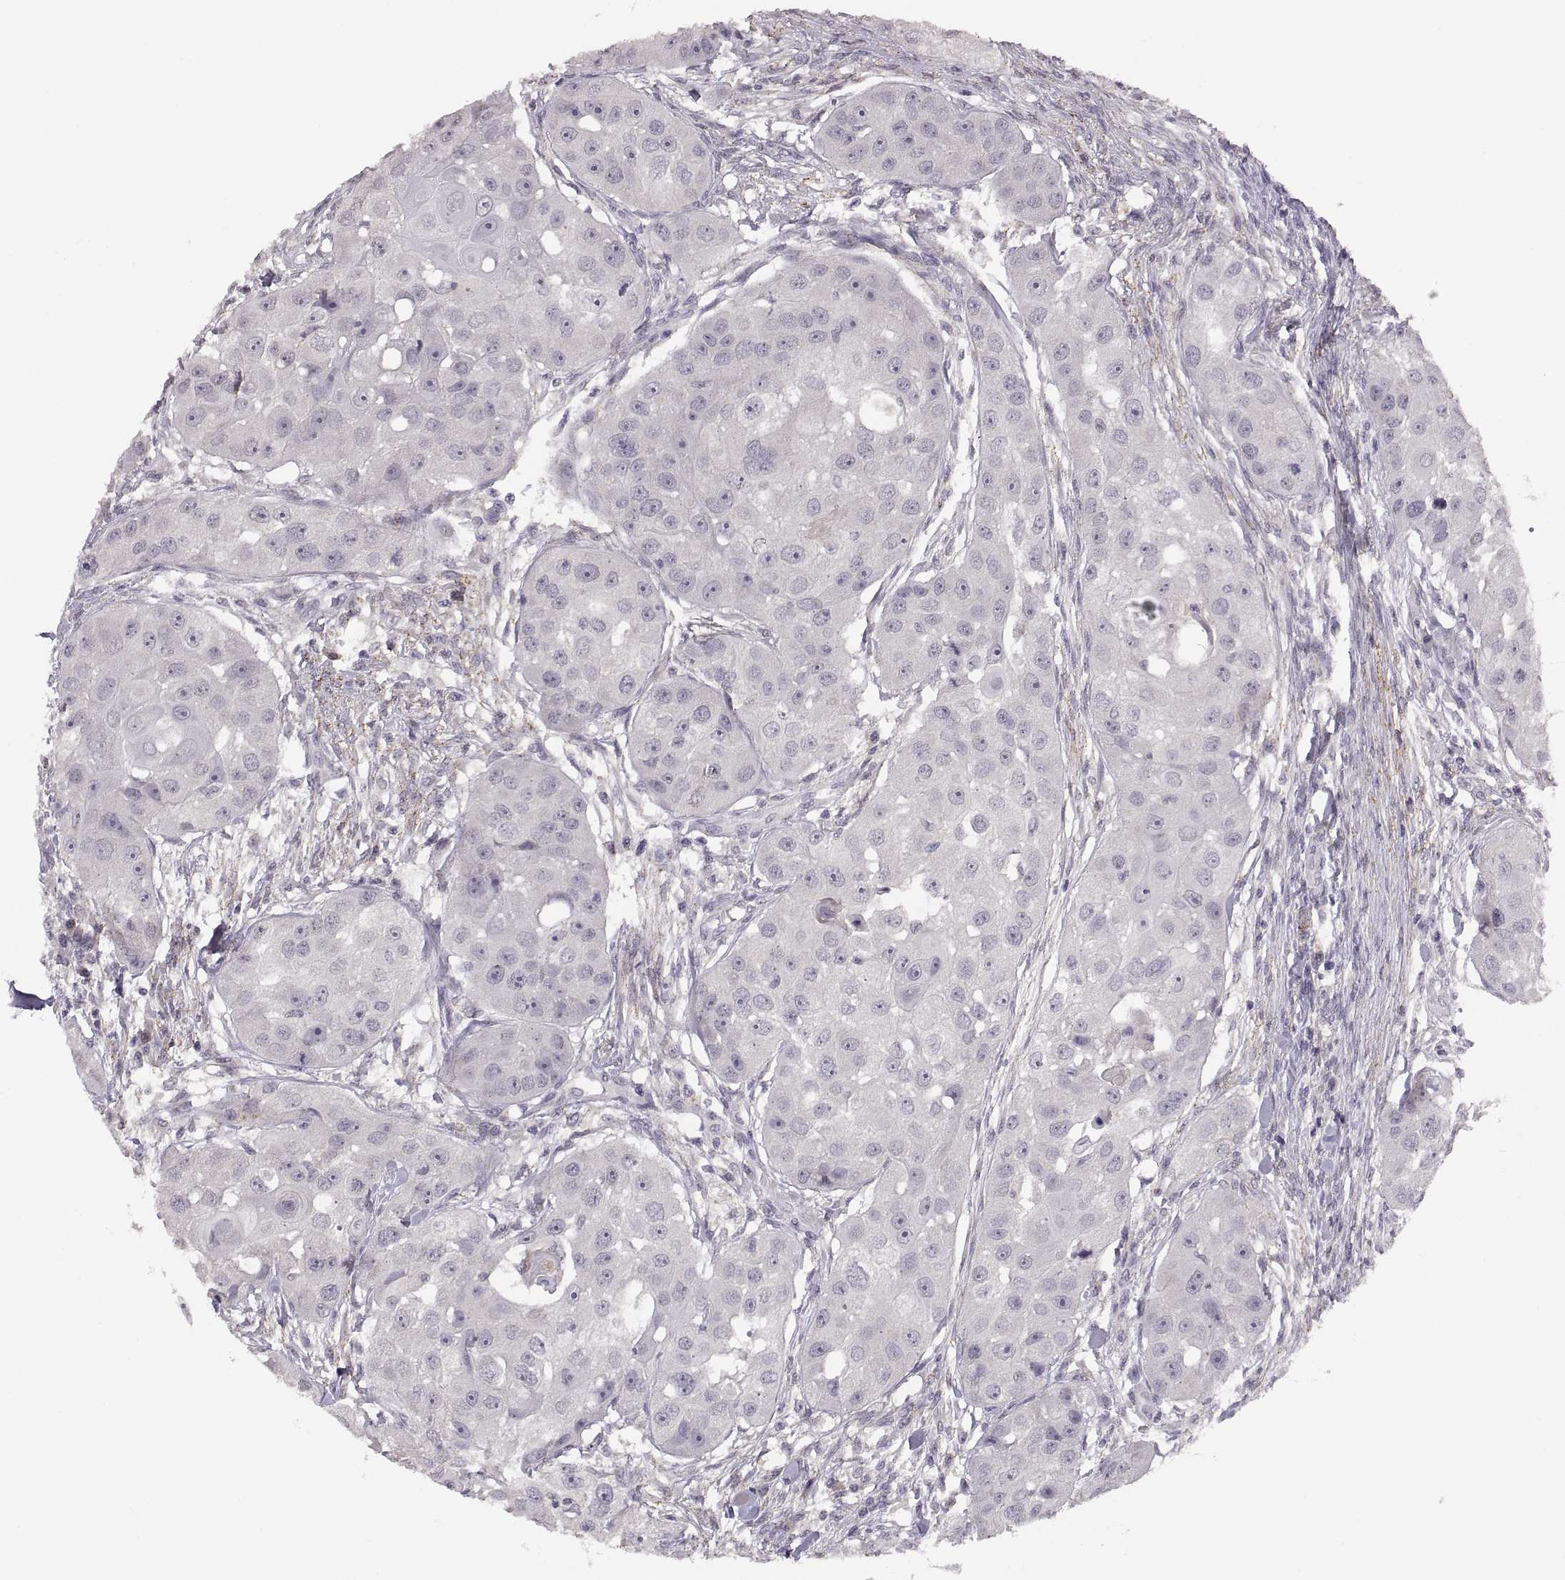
{"staining": {"intensity": "negative", "quantity": "none", "location": "none"}, "tissue": "head and neck cancer", "cell_type": "Tumor cells", "image_type": "cancer", "snomed": [{"axis": "morphology", "description": "Squamous cell carcinoma, NOS"}, {"axis": "topography", "description": "Head-Neck"}], "caption": "Immunohistochemistry (IHC) histopathology image of neoplastic tissue: human squamous cell carcinoma (head and neck) stained with DAB displays no significant protein expression in tumor cells.", "gene": "CDH2", "patient": {"sex": "male", "age": 51}}